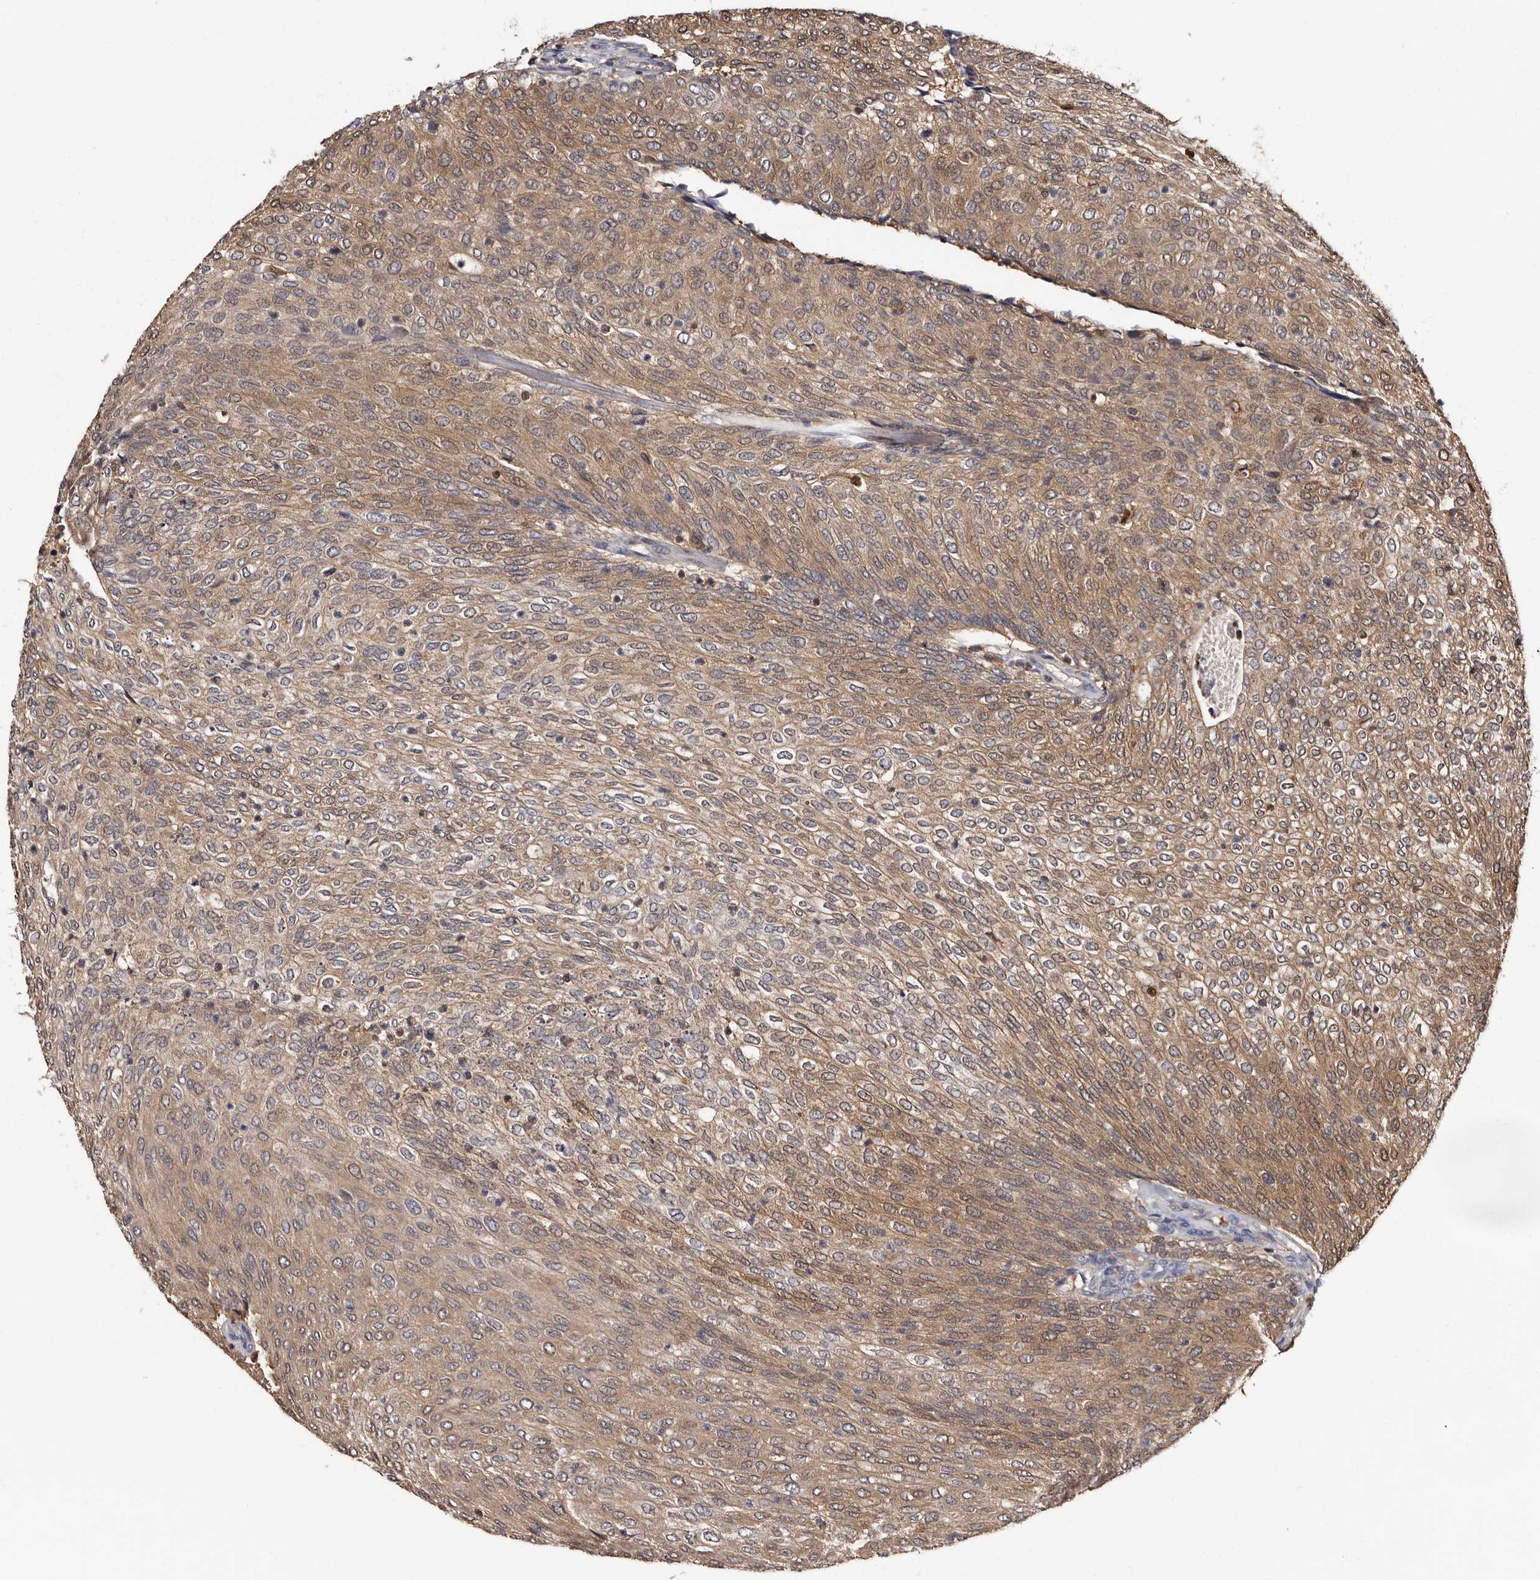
{"staining": {"intensity": "moderate", "quantity": "25%-75%", "location": "cytoplasmic/membranous"}, "tissue": "urothelial cancer", "cell_type": "Tumor cells", "image_type": "cancer", "snomed": [{"axis": "morphology", "description": "Urothelial carcinoma, Low grade"}, {"axis": "topography", "description": "Urinary bladder"}], "caption": "This image exhibits low-grade urothelial carcinoma stained with IHC to label a protein in brown. The cytoplasmic/membranous of tumor cells show moderate positivity for the protein. Nuclei are counter-stained blue.", "gene": "DNPH1", "patient": {"sex": "female", "age": 79}}